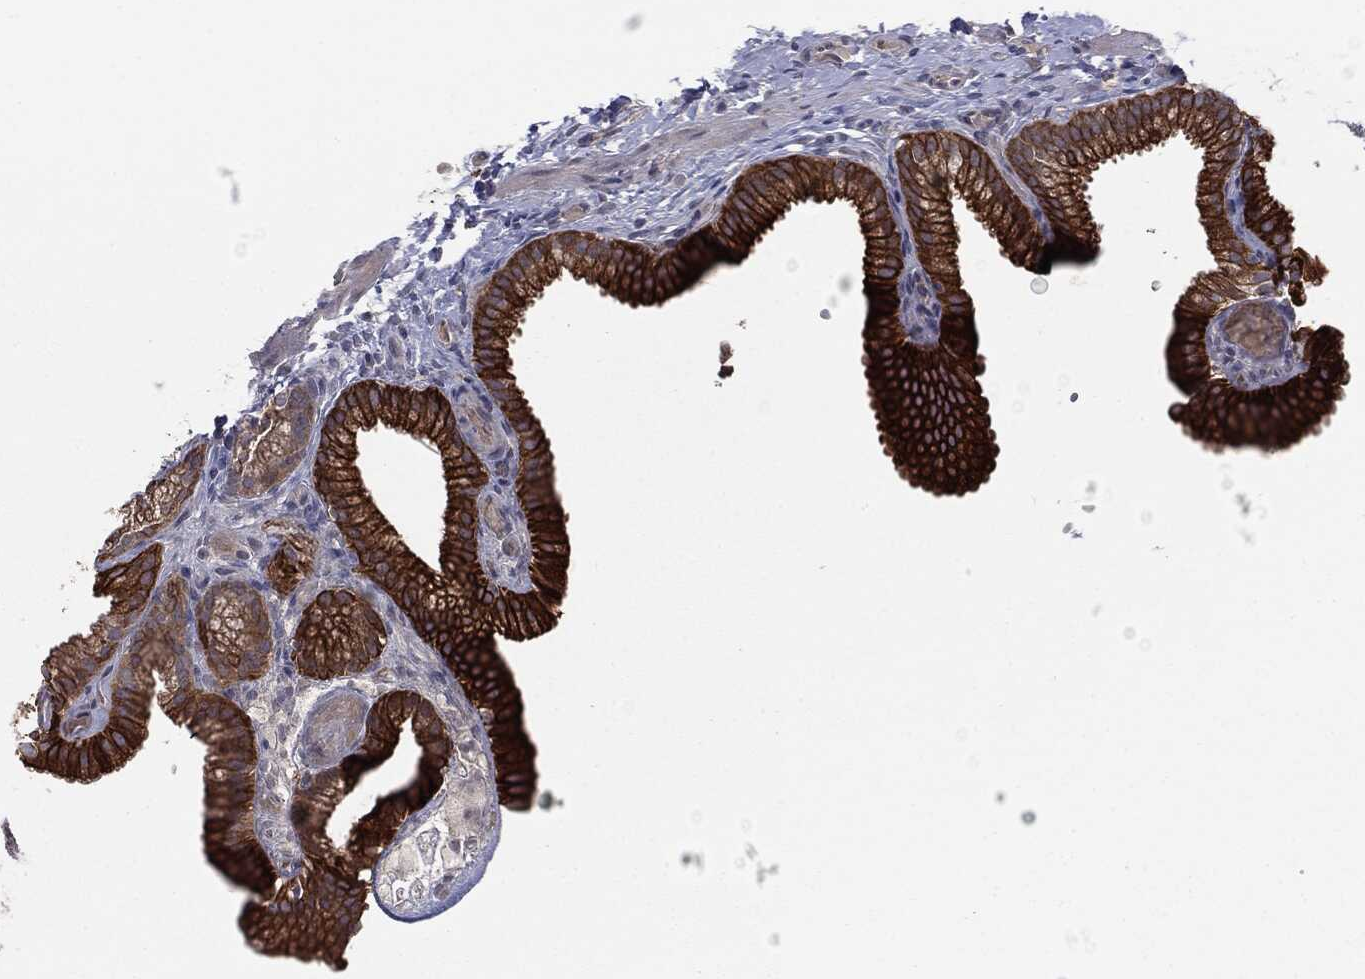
{"staining": {"intensity": "strong", "quantity": ">75%", "location": "cytoplasmic/membranous"}, "tissue": "gallbladder", "cell_type": "Glandular cells", "image_type": "normal", "snomed": [{"axis": "morphology", "description": "Normal tissue, NOS"}, {"axis": "topography", "description": "Gallbladder"}, {"axis": "topography", "description": "Peripheral nerve tissue"}], "caption": "Immunohistochemistry of unremarkable gallbladder displays high levels of strong cytoplasmic/membranous positivity in approximately >75% of glandular cells. (Brightfield microscopy of DAB IHC at high magnification).", "gene": "KRT7", "patient": {"sex": "female", "age": 45}}